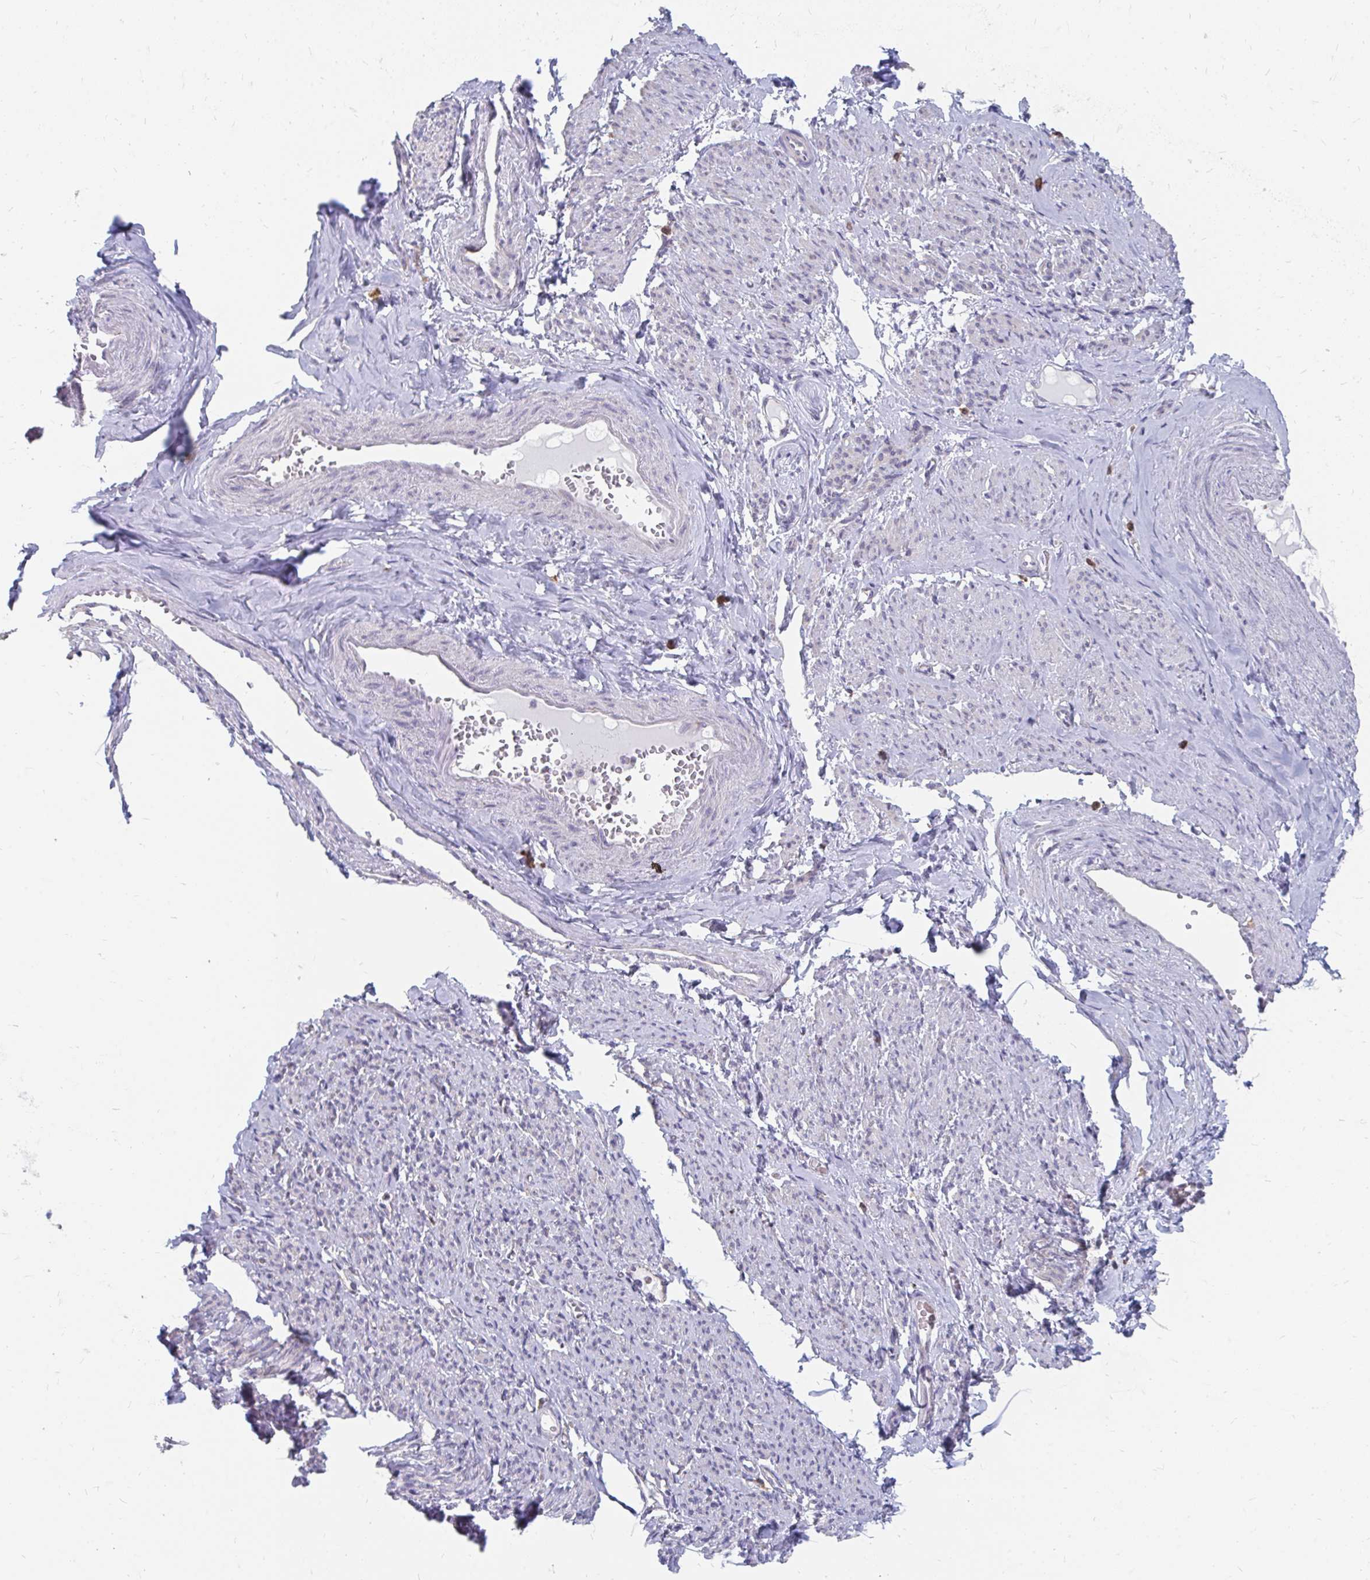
{"staining": {"intensity": "negative", "quantity": "none", "location": "none"}, "tissue": "smooth muscle", "cell_type": "Smooth muscle cells", "image_type": "normal", "snomed": [{"axis": "morphology", "description": "Normal tissue, NOS"}, {"axis": "topography", "description": "Smooth muscle"}], "caption": "IHC histopathology image of benign smooth muscle: human smooth muscle stained with DAB shows no significant protein positivity in smooth muscle cells. The staining was performed using DAB to visualize the protein expression in brown, while the nuclei were stained in blue with hematoxylin (Magnification: 20x).", "gene": "PABIR3", "patient": {"sex": "female", "age": 65}}